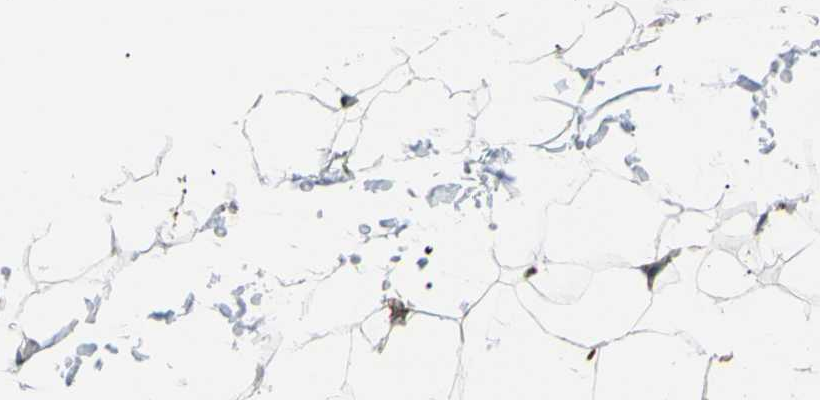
{"staining": {"intensity": "negative", "quantity": "none", "location": "none"}, "tissue": "adipose tissue", "cell_type": "Adipocytes", "image_type": "normal", "snomed": [{"axis": "morphology", "description": "Normal tissue, NOS"}, {"axis": "topography", "description": "Breast"}, {"axis": "topography", "description": "Adipose tissue"}], "caption": "Human adipose tissue stained for a protein using immunohistochemistry displays no positivity in adipocytes.", "gene": "BMF", "patient": {"sex": "female", "age": 25}}